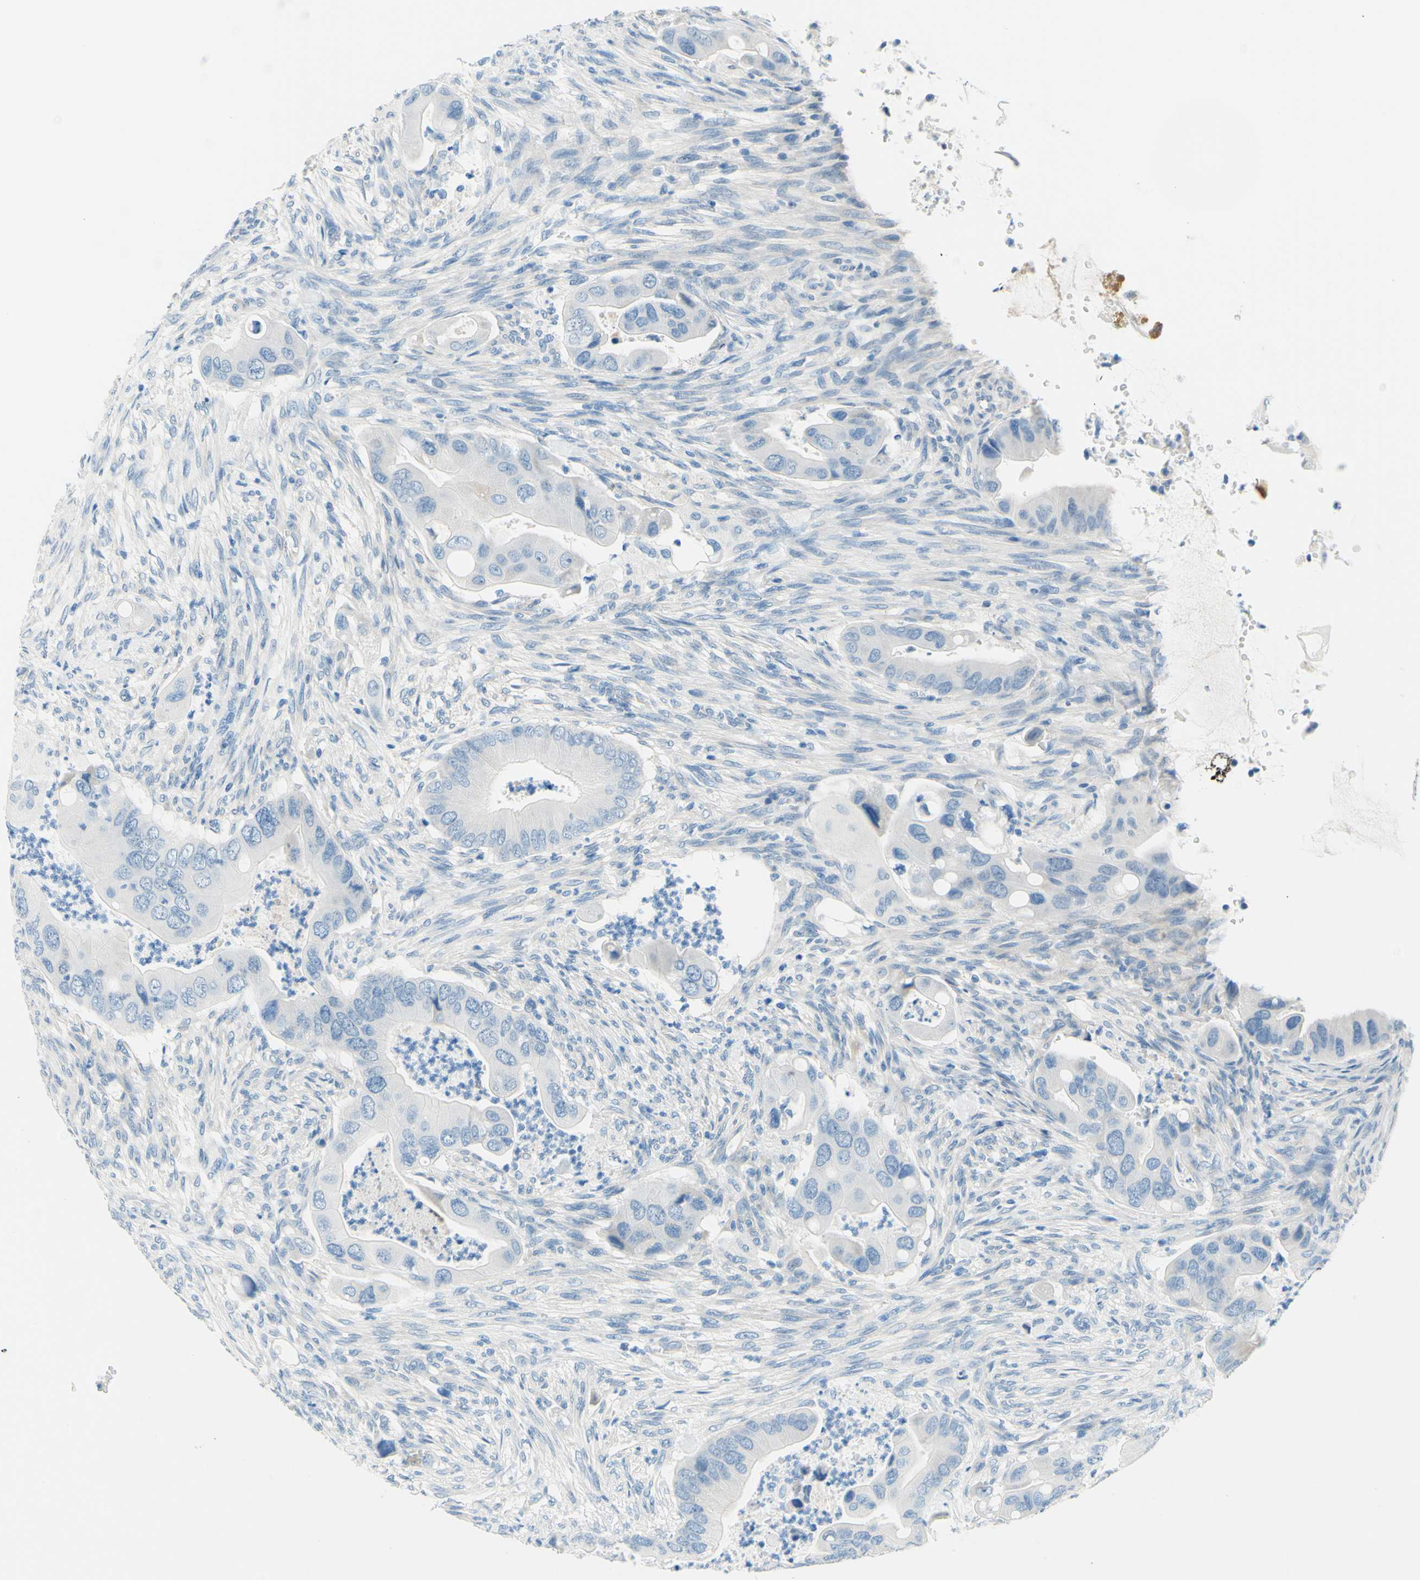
{"staining": {"intensity": "negative", "quantity": "none", "location": "none"}, "tissue": "colorectal cancer", "cell_type": "Tumor cells", "image_type": "cancer", "snomed": [{"axis": "morphology", "description": "Adenocarcinoma, NOS"}, {"axis": "topography", "description": "Rectum"}], "caption": "Colorectal cancer (adenocarcinoma) was stained to show a protein in brown. There is no significant expression in tumor cells.", "gene": "PASD1", "patient": {"sex": "female", "age": 57}}